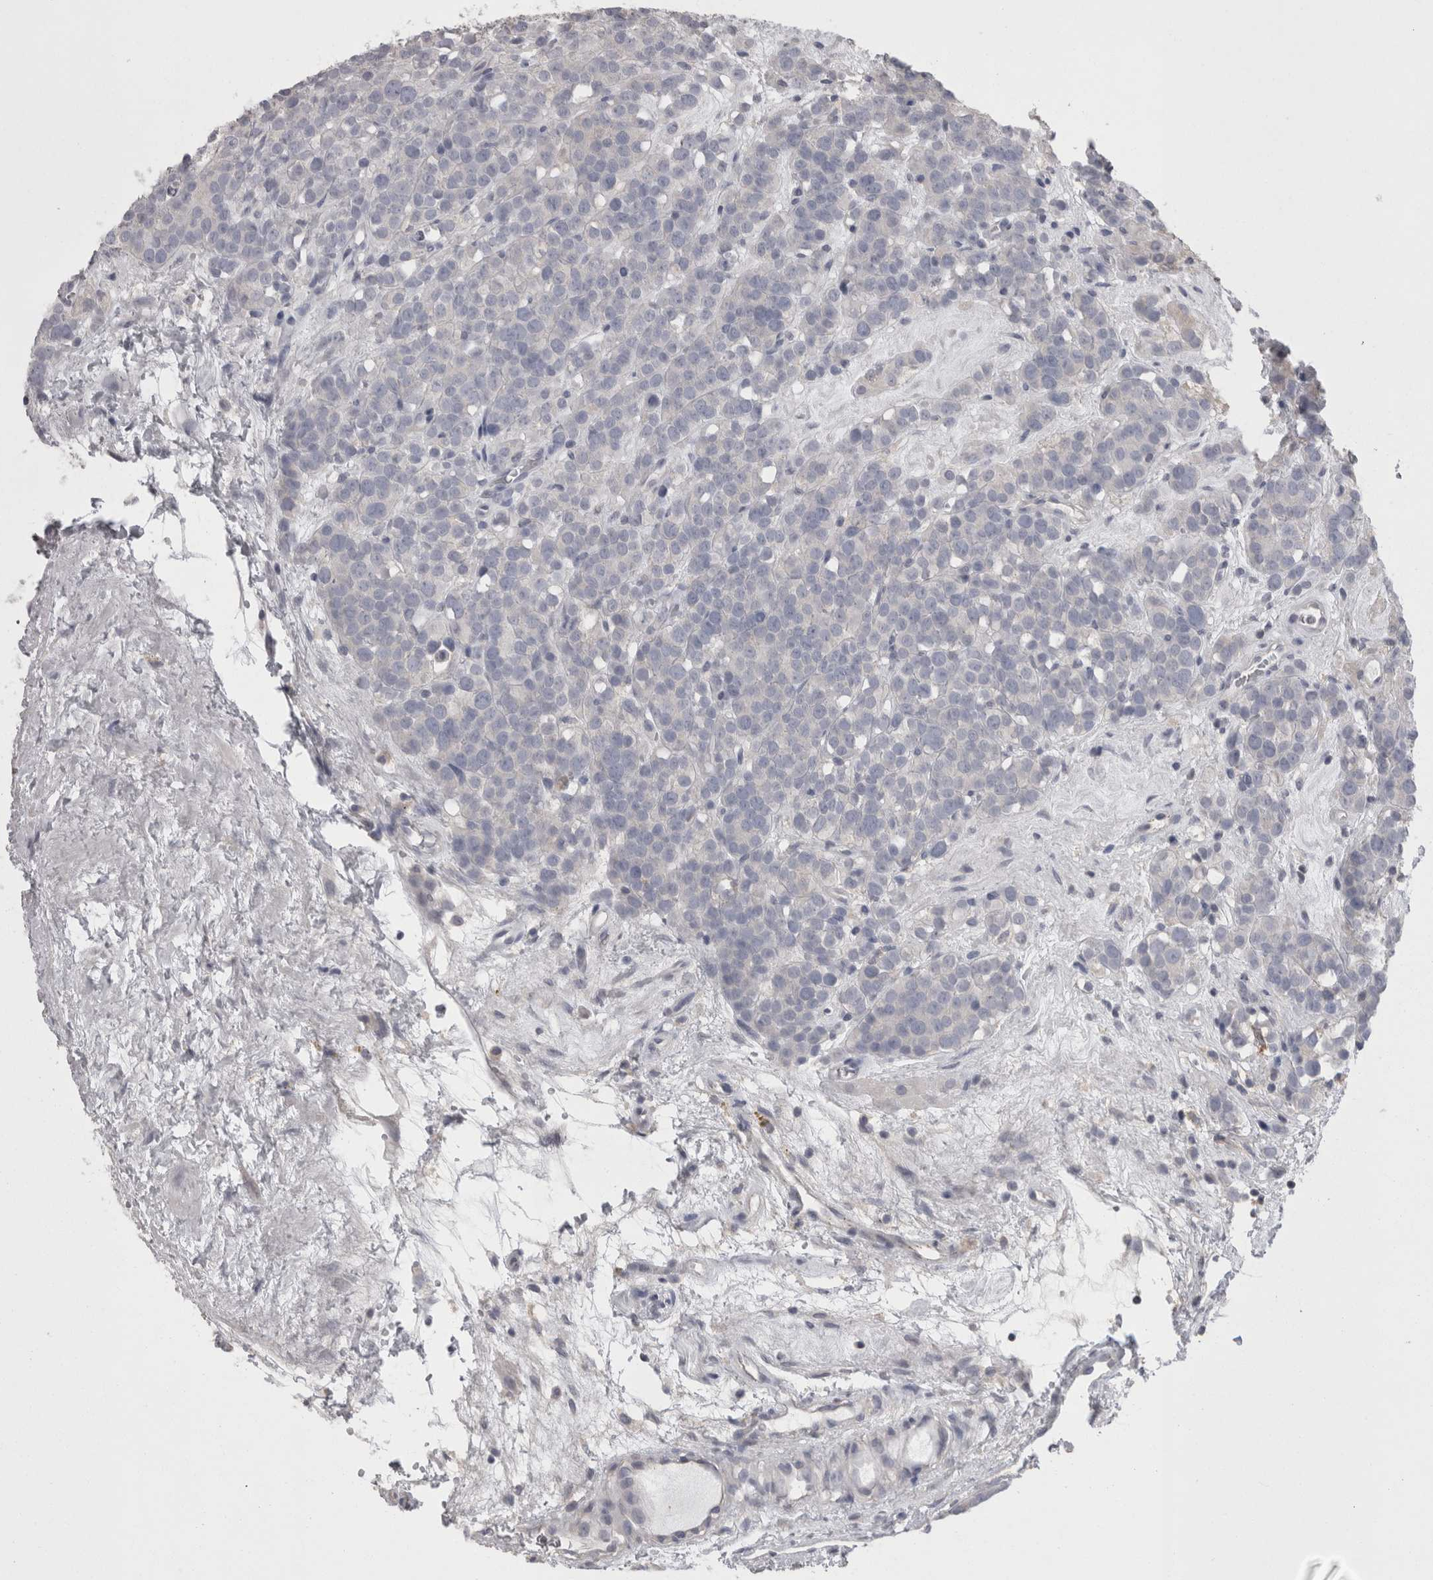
{"staining": {"intensity": "negative", "quantity": "none", "location": "none"}, "tissue": "testis cancer", "cell_type": "Tumor cells", "image_type": "cancer", "snomed": [{"axis": "morphology", "description": "Seminoma, NOS"}, {"axis": "topography", "description": "Testis"}], "caption": "High magnification brightfield microscopy of testis cancer stained with DAB (3,3'-diaminobenzidine) (brown) and counterstained with hematoxylin (blue): tumor cells show no significant staining. The staining was performed using DAB (3,3'-diaminobenzidine) to visualize the protein expression in brown, while the nuclei were stained in blue with hematoxylin (Magnification: 20x).", "gene": "CAMK2D", "patient": {"sex": "male", "age": 71}}